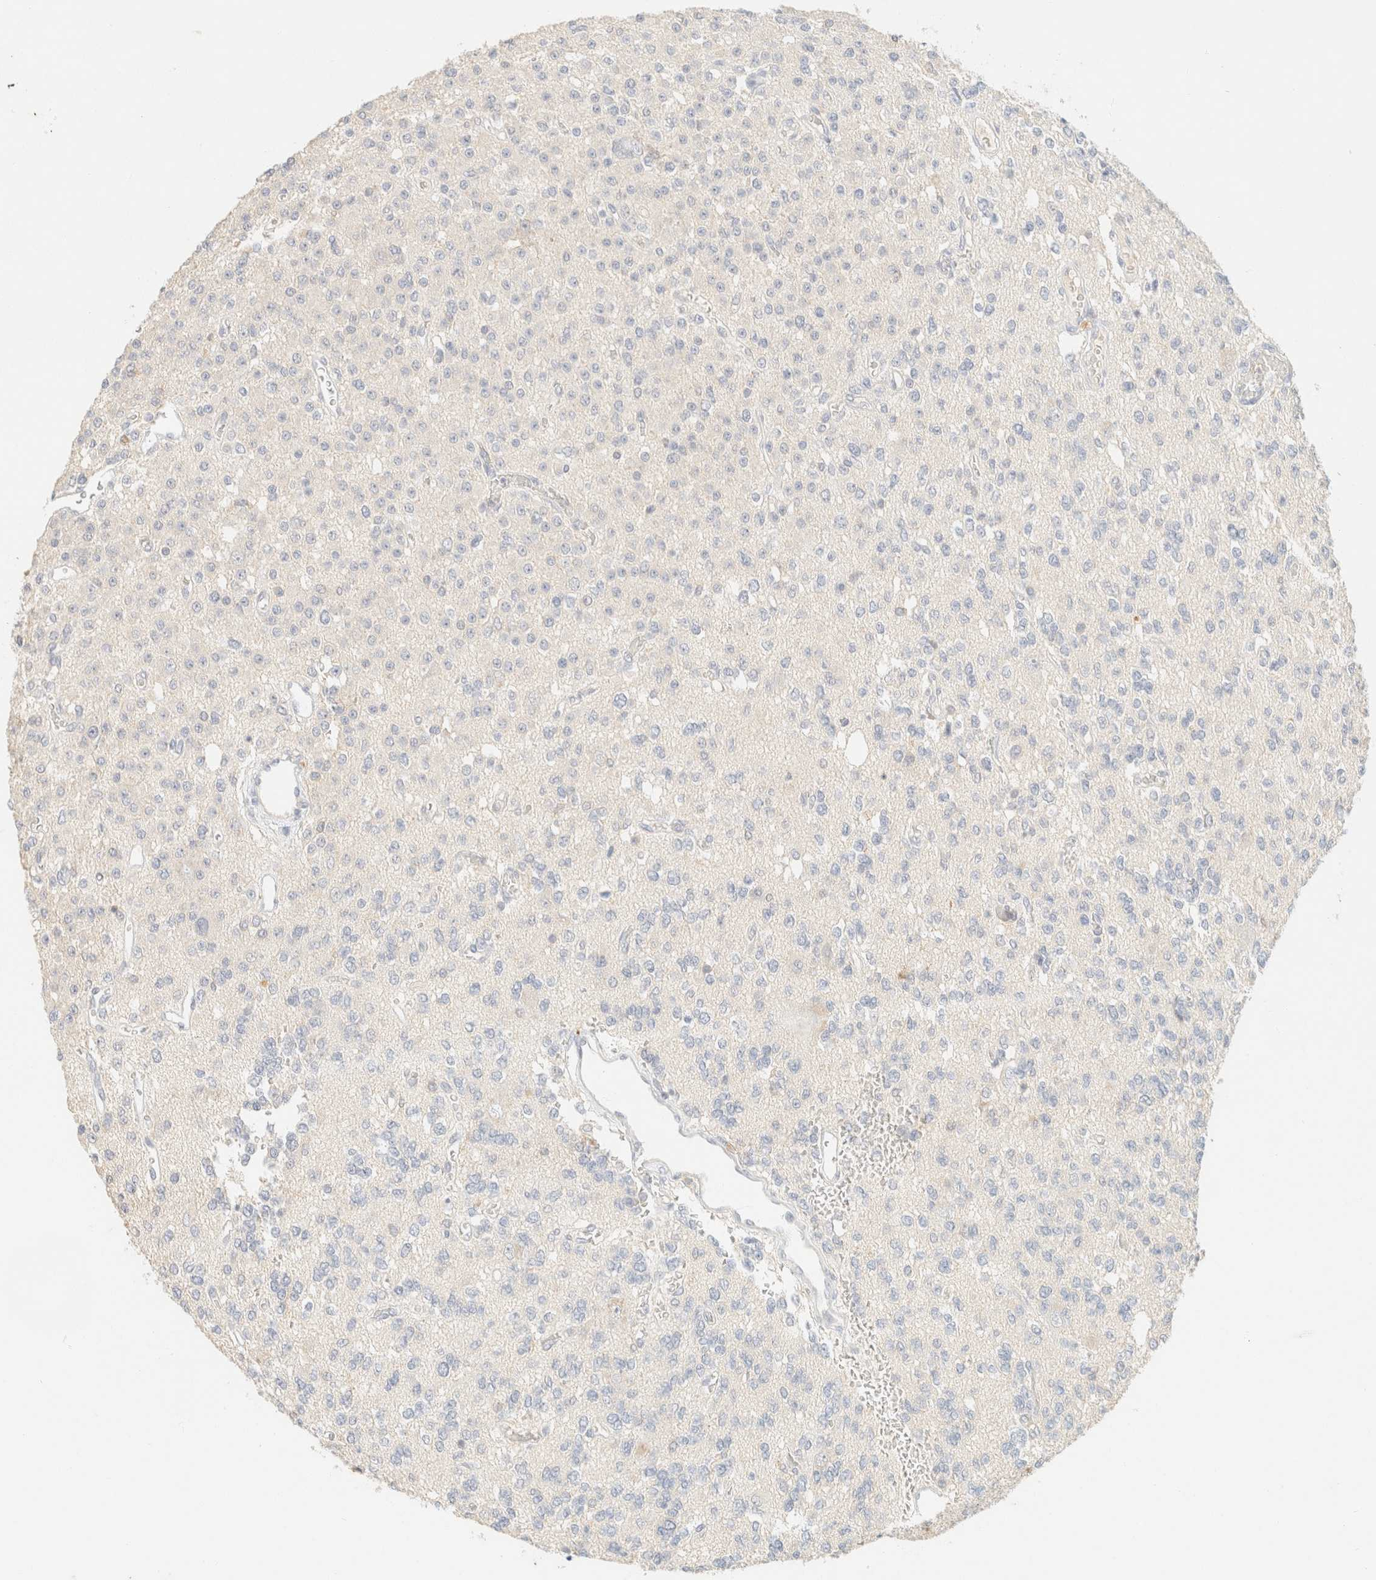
{"staining": {"intensity": "negative", "quantity": "none", "location": "none"}, "tissue": "glioma", "cell_type": "Tumor cells", "image_type": "cancer", "snomed": [{"axis": "morphology", "description": "Glioma, malignant, Low grade"}, {"axis": "topography", "description": "Brain"}], "caption": "This photomicrograph is of malignant glioma (low-grade) stained with immunohistochemistry to label a protein in brown with the nuclei are counter-stained blue. There is no positivity in tumor cells.", "gene": "TIMD4", "patient": {"sex": "male", "age": 38}}